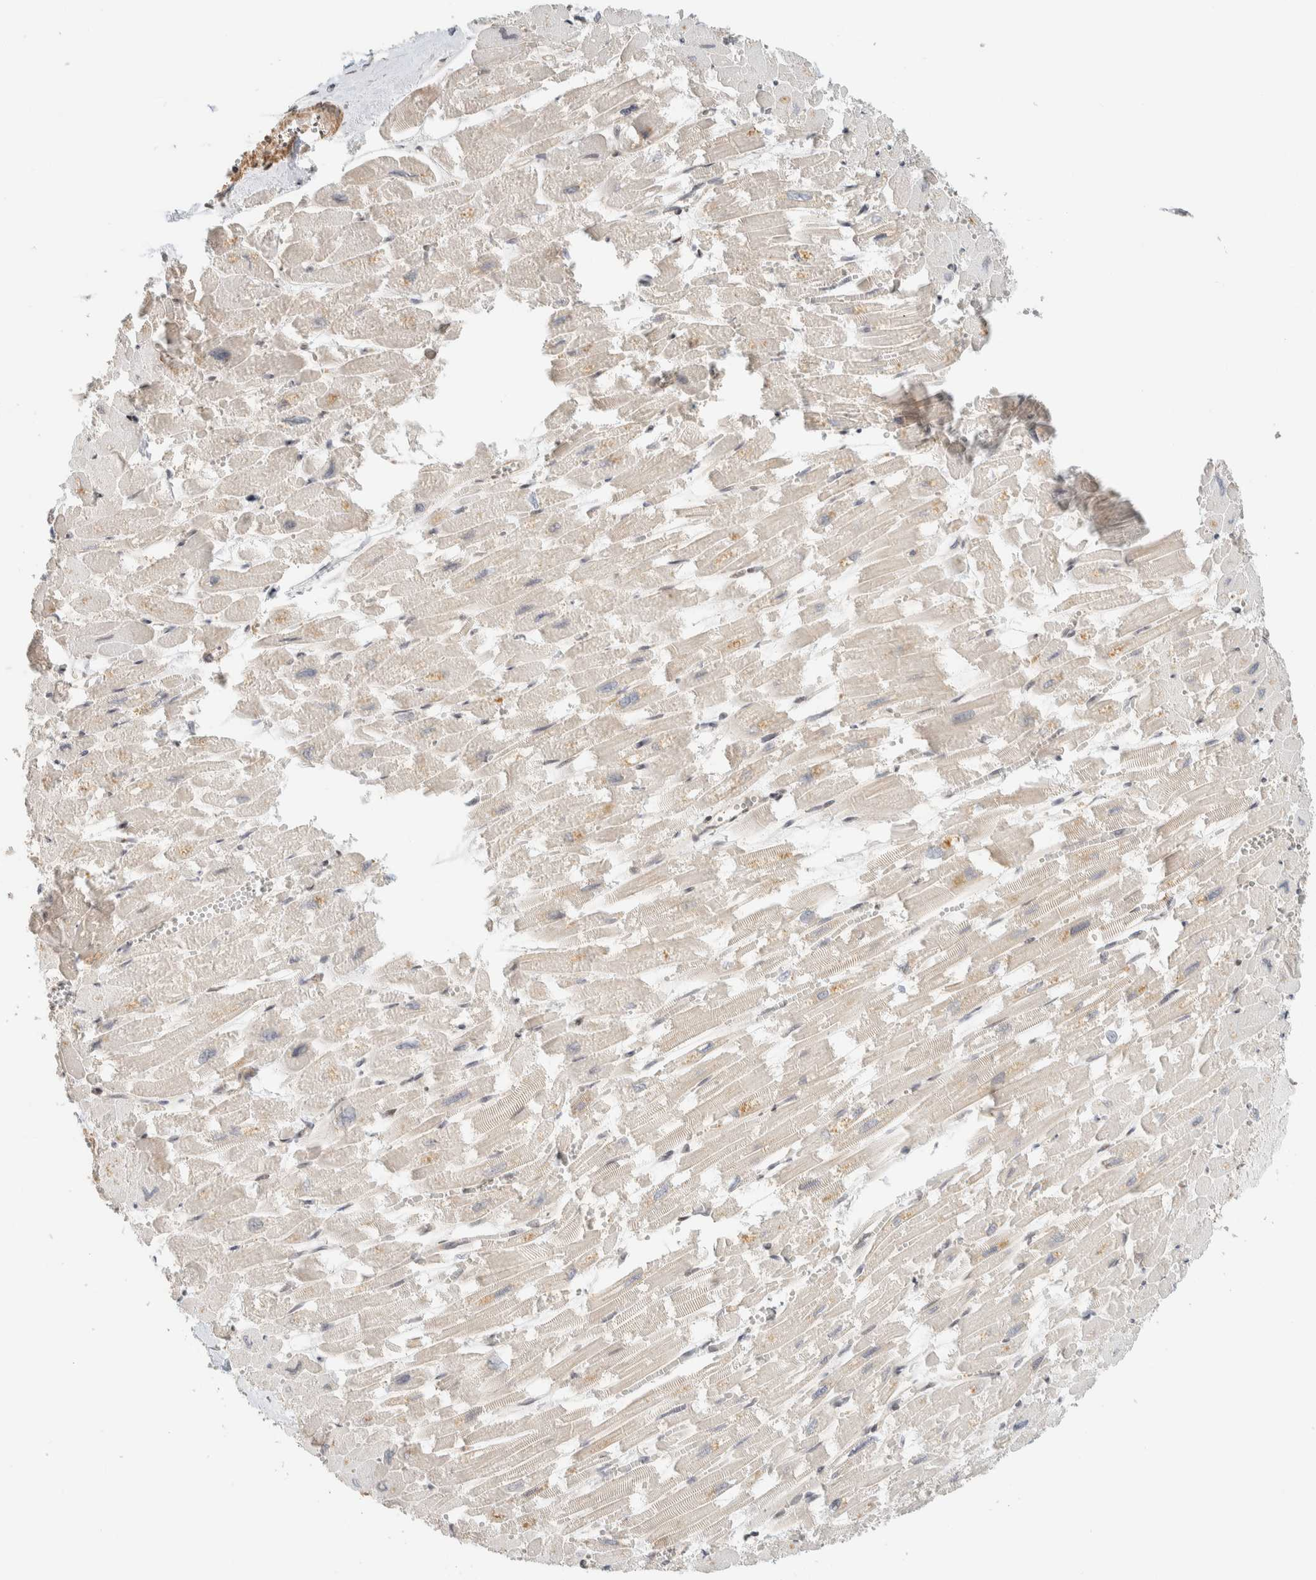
{"staining": {"intensity": "weak", "quantity": "25%-75%", "location": "cytoplasmic/membranous"}, "tissue": "heart muscle", "cell_type": "Cardiomyocytes", "image_type": "normal", "snomed": [{"axis": "morphology", "description": "Normal tissue, NOS"}, {"axis": "topography", "description": "Heart"}], "caption": "This is an image of immunohistochemistry (IHC) staining of normal heart muscle, which shows weak positivity in the cytoplasmic/membranous of cardiomyocytes.", "gene": "ARFGEF1", "patient": {"sex": "male", "age": 54}}